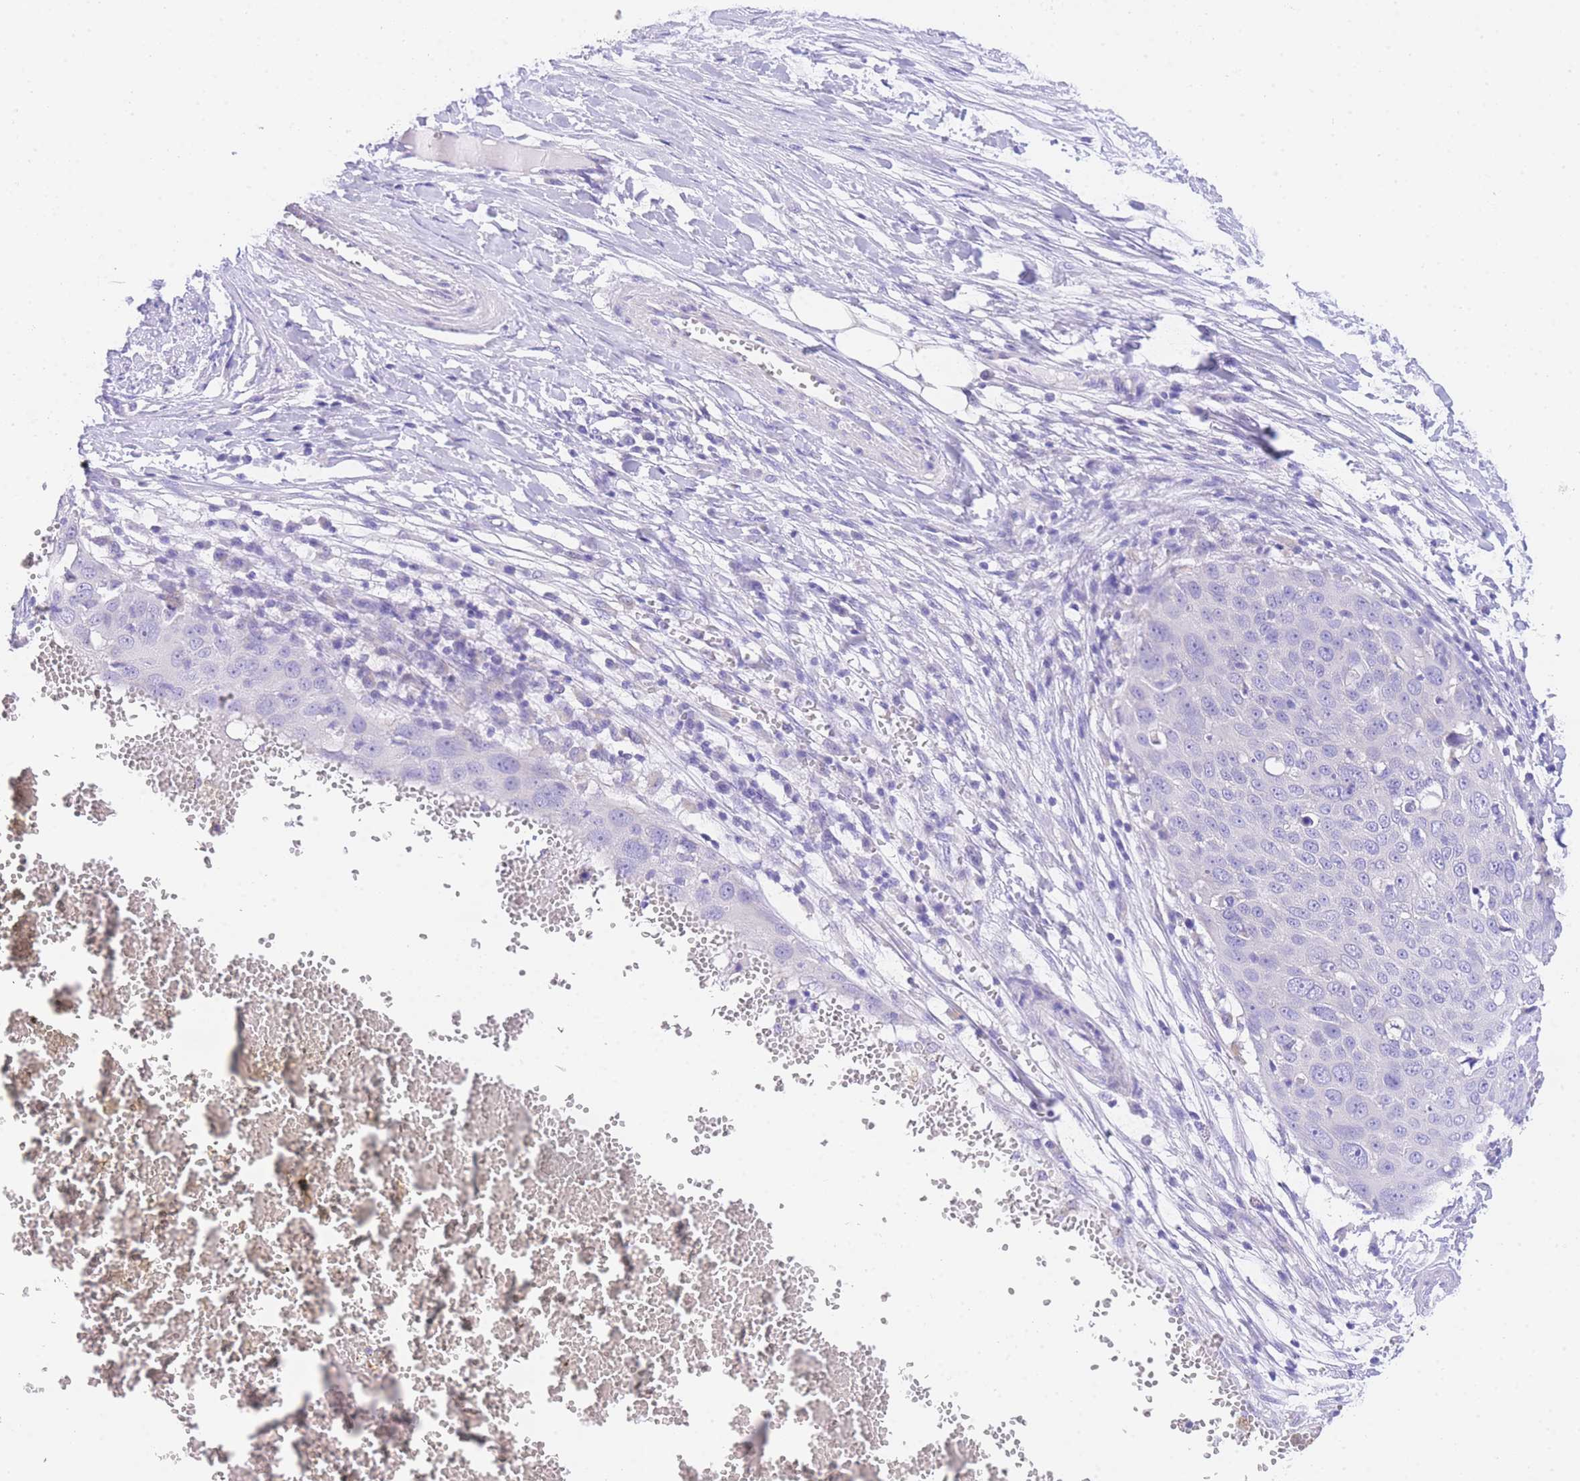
{"staining": {"intensity": "negative", "quantity": "none", "location": "none"}, "tissue": "skin cancer", "cell_type": "Tumor cells", "image_type": "cancer", "snomed": [{"axis": "morphology", "description": "Squamous cell carcinoma, NOS"}, {"axis": "topography", "description": "Skin"}], "caption": "Immunohistochemistry (IHC) micrograph of neoplastic tissue: skin cancer (squamous cell carcinoma) stained with DAB (3,3'-diaminobenzidine) demonstrates no significant protein positivity in tumor cells.", "gene": "EPN2", "patient": {"sex": "male", "age": 71}}